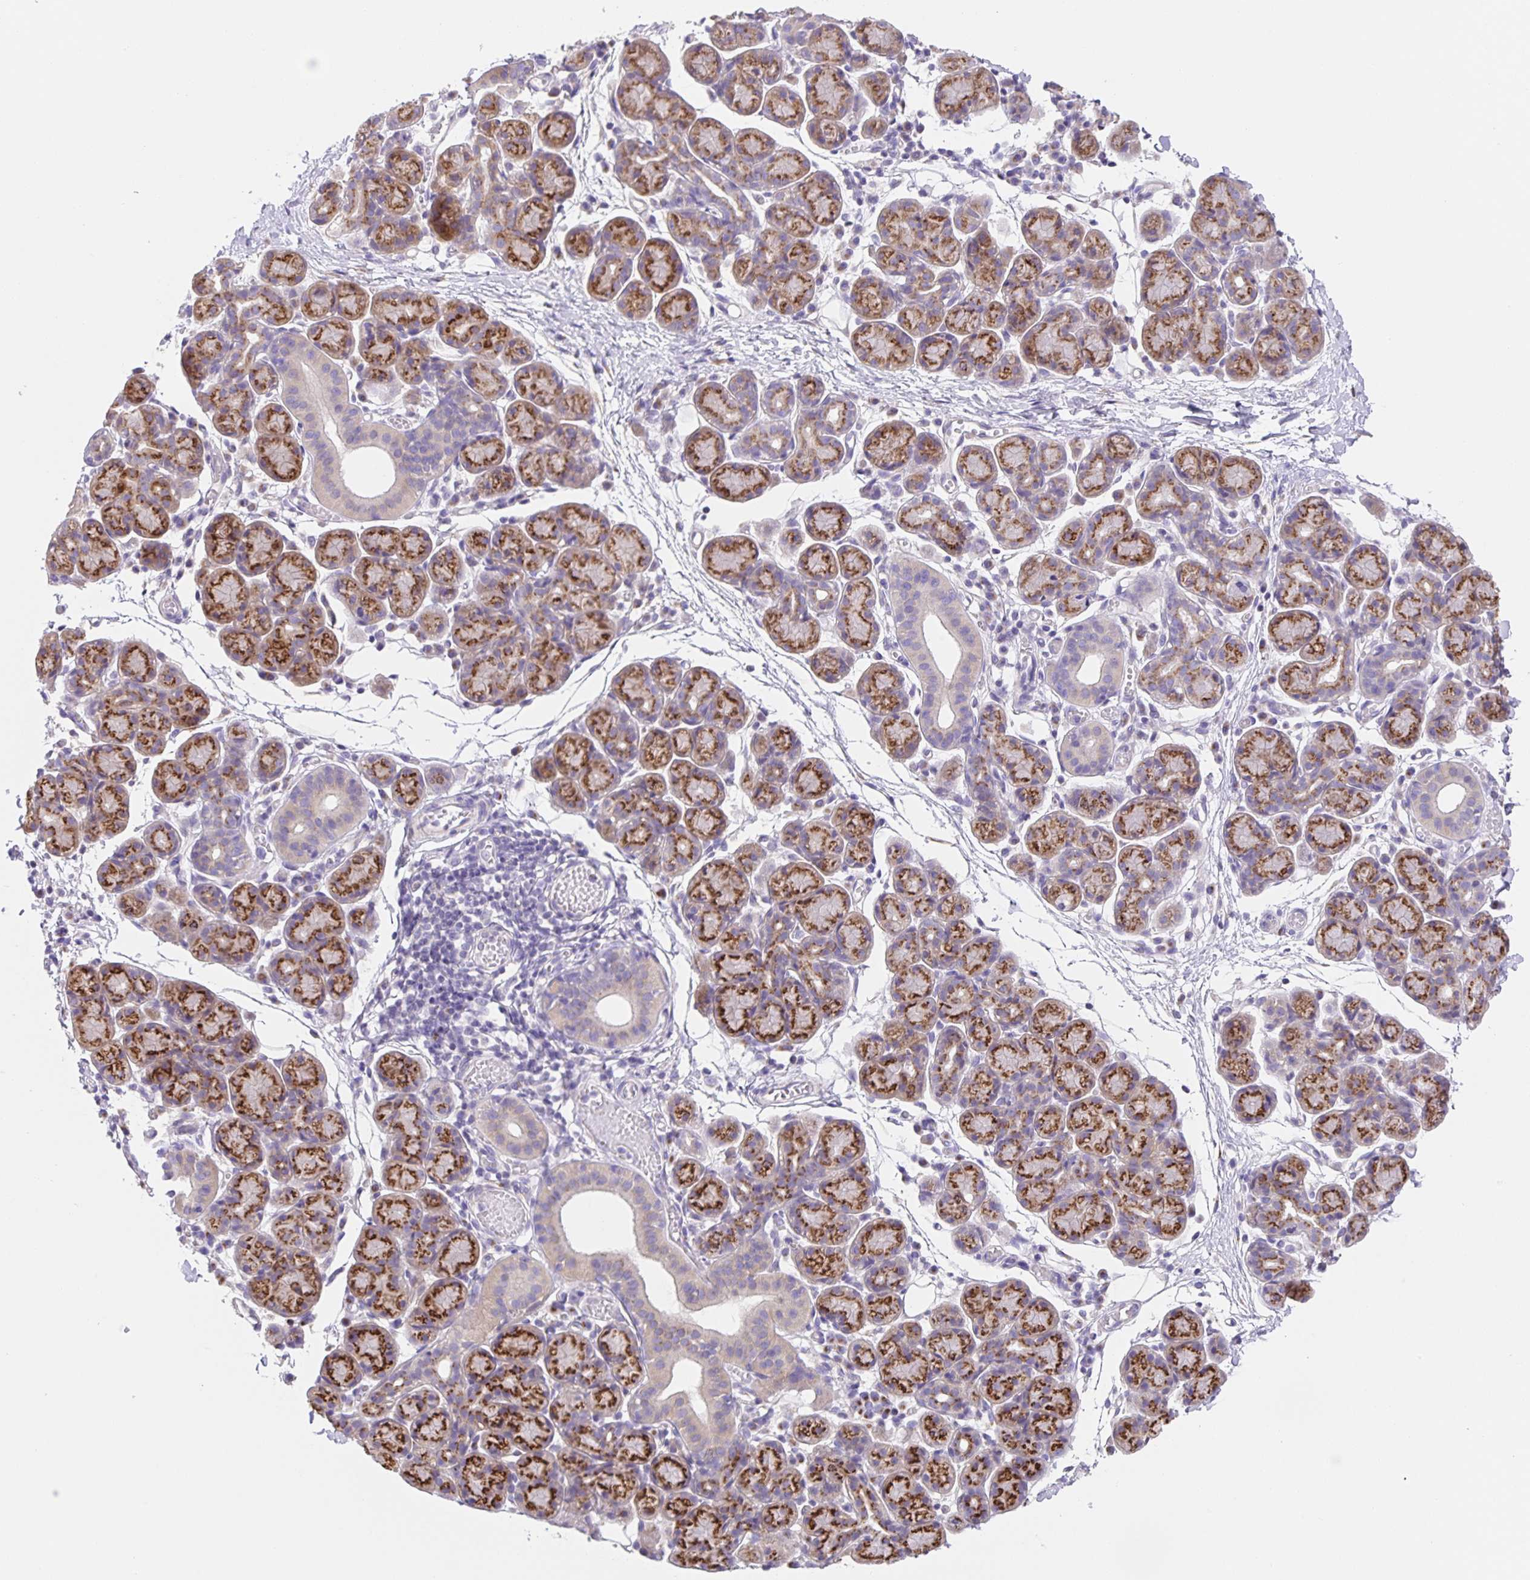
{"staining": {"intensity": "strong", "quantity": "25%-75%", "location": "cytoplasmic/membranous"}, "tissue": "salivary gland", "cell_type": "Glandular cells", "image_type": "normal", "snomed": [{"axis": "morphology", "description": "Normal tissue, NOS"}, {"axis": "morphology", "description": "Inflammation, NOS"}, {"axis": "topography", "description": "Lymph node"}, {"axis": "topography", "description": "Salivary gland"}], "caption": "Immunohistochemical staining of benign salivary gland exhibits high levels of strong cytoplasmic/membranous positivity in approximately 25%-75% of glandular cells. (IHC, brightfield microscopy, high magnification).", "gene": "PRR36", "patient": {"sex": "male", "age": 3}}